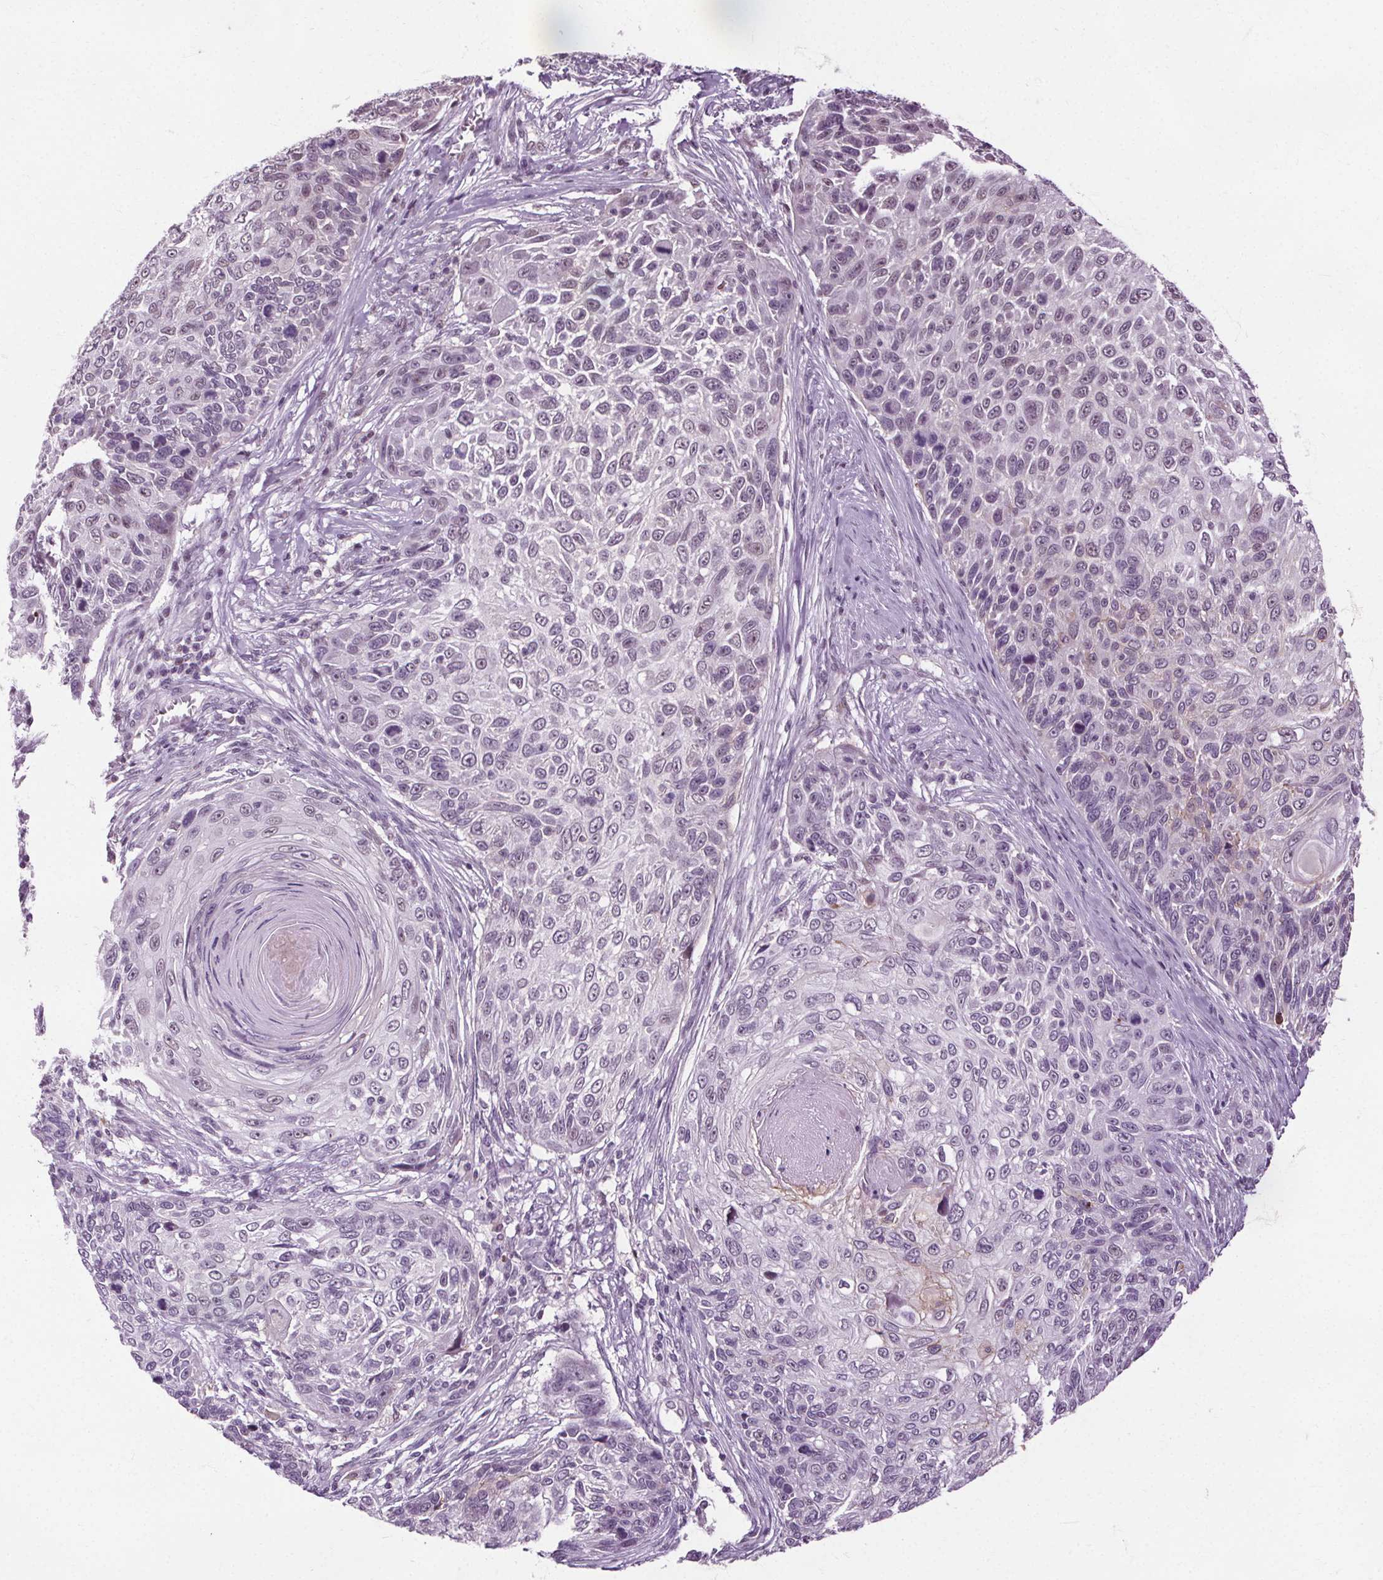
{"staining": {"intensity": "negative", "quantity": "none", "location": "none"}, "tissue": "skin cancer", "cell_type": "Tumor cells", "image_type": "cancer", "snomed": [{"axis": "morphology", "description": "Squamous cell carcinoma, NOS"}, {"axis": "topography", "description": "Skin"}], "caption": "DAB immunohistochemical staining of human skin squamous cell carcinoma exhibits no significant positivity in tumor cells. (DAB (3,3'-diaminobenzidine) immunohistochemistry (IHC) with hematoxylin counter stain).", "gene": "CEBPA", "patient": {"sex": "male", "age": 92}}